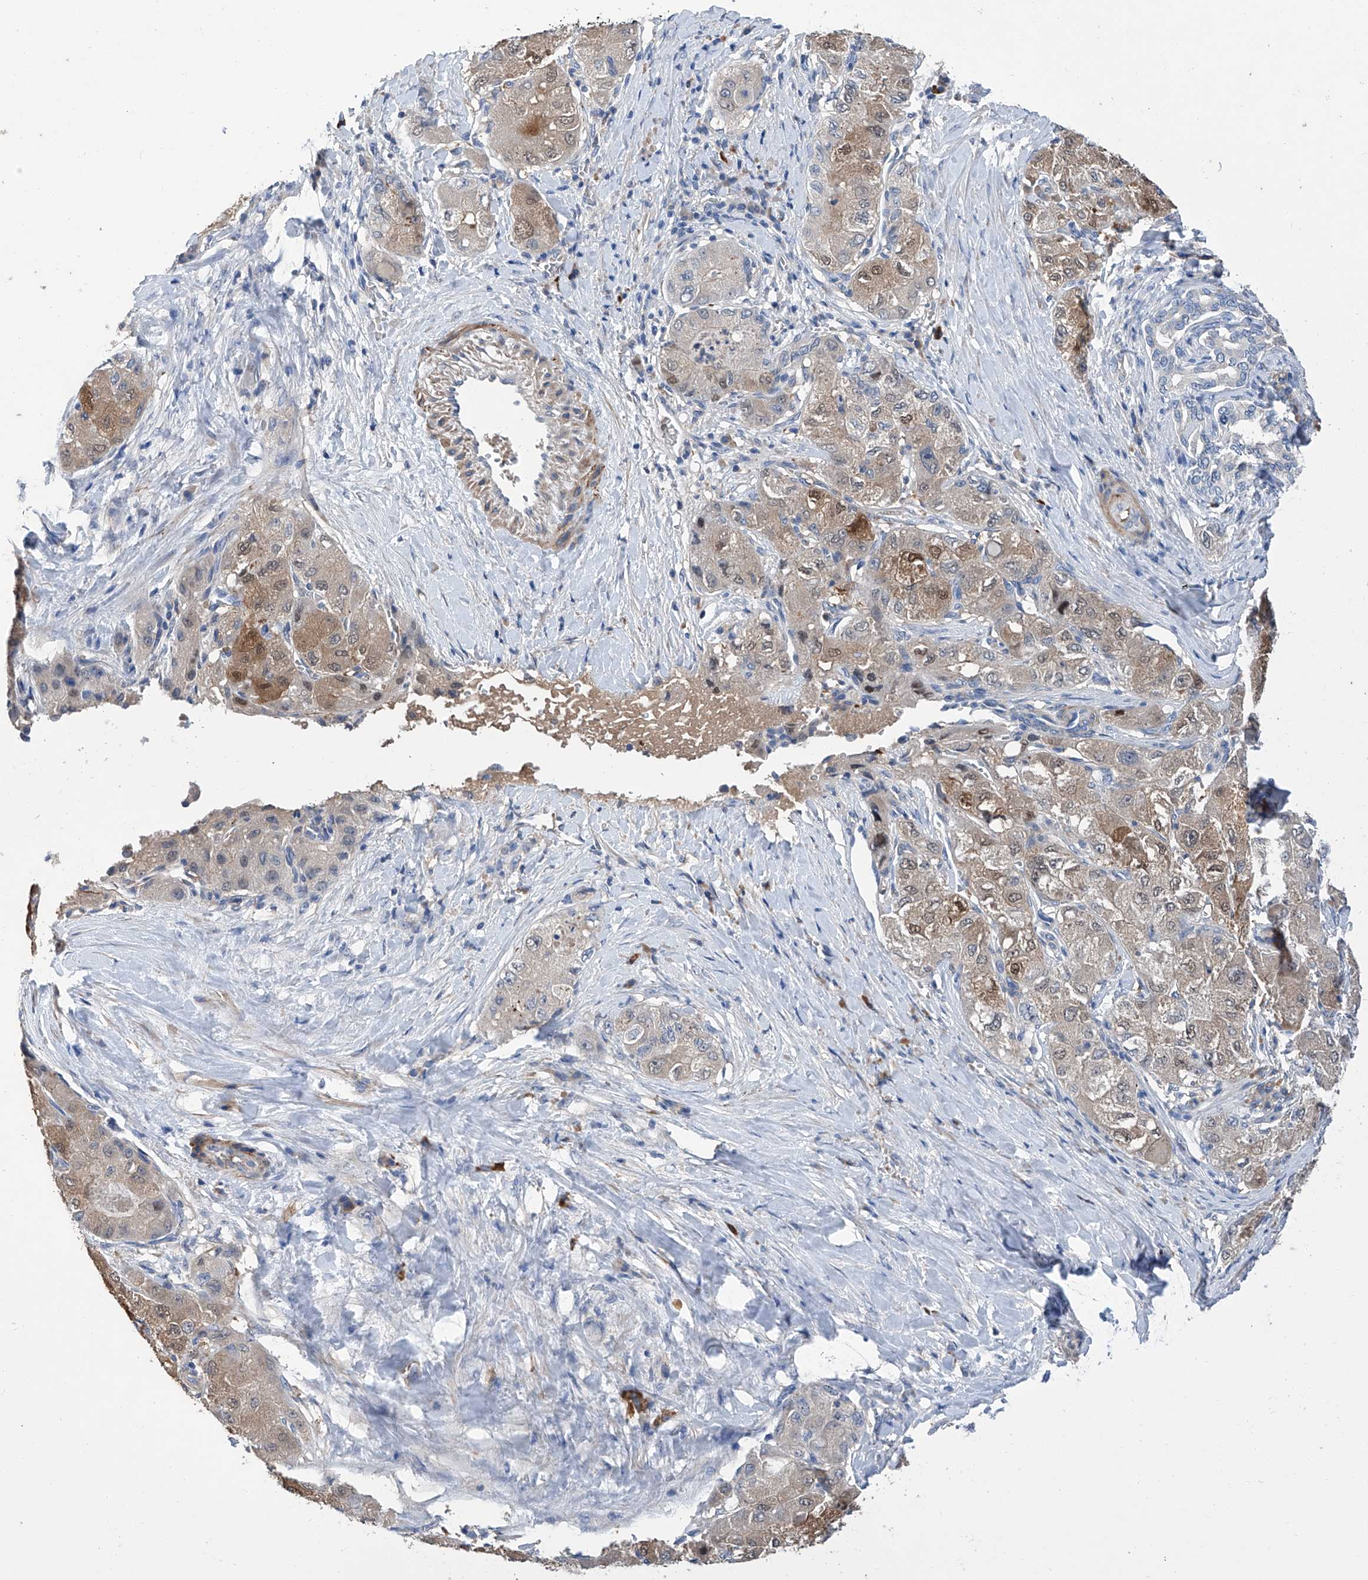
{"staining": {"intensity": "moderate", "quantity": "<25%", "location": "cytoplasmic/membranous,nuclear"}, "tissue": "liver cancer", "cell_type": "Tumor cells", "image_type": "cancer", "snomed": [{"axis": "morphology", "description": "Carcinoma, Hepatocellular, NOS"}, {"axis": "topography", "description": "Liver"}], "caption": "Protein expression analysis of human hepatocellular carcinoma (liver) reveals moderate cytoplasmic/membranous and nuclear positivity in approximately <25% of tumor cells. (Stains: DAB in brown, nuclei in blue, Microscopy: brightfield microscopy at high magnification).", "gene": "GPT", "patient": {"sex": "male", "age": 80}}